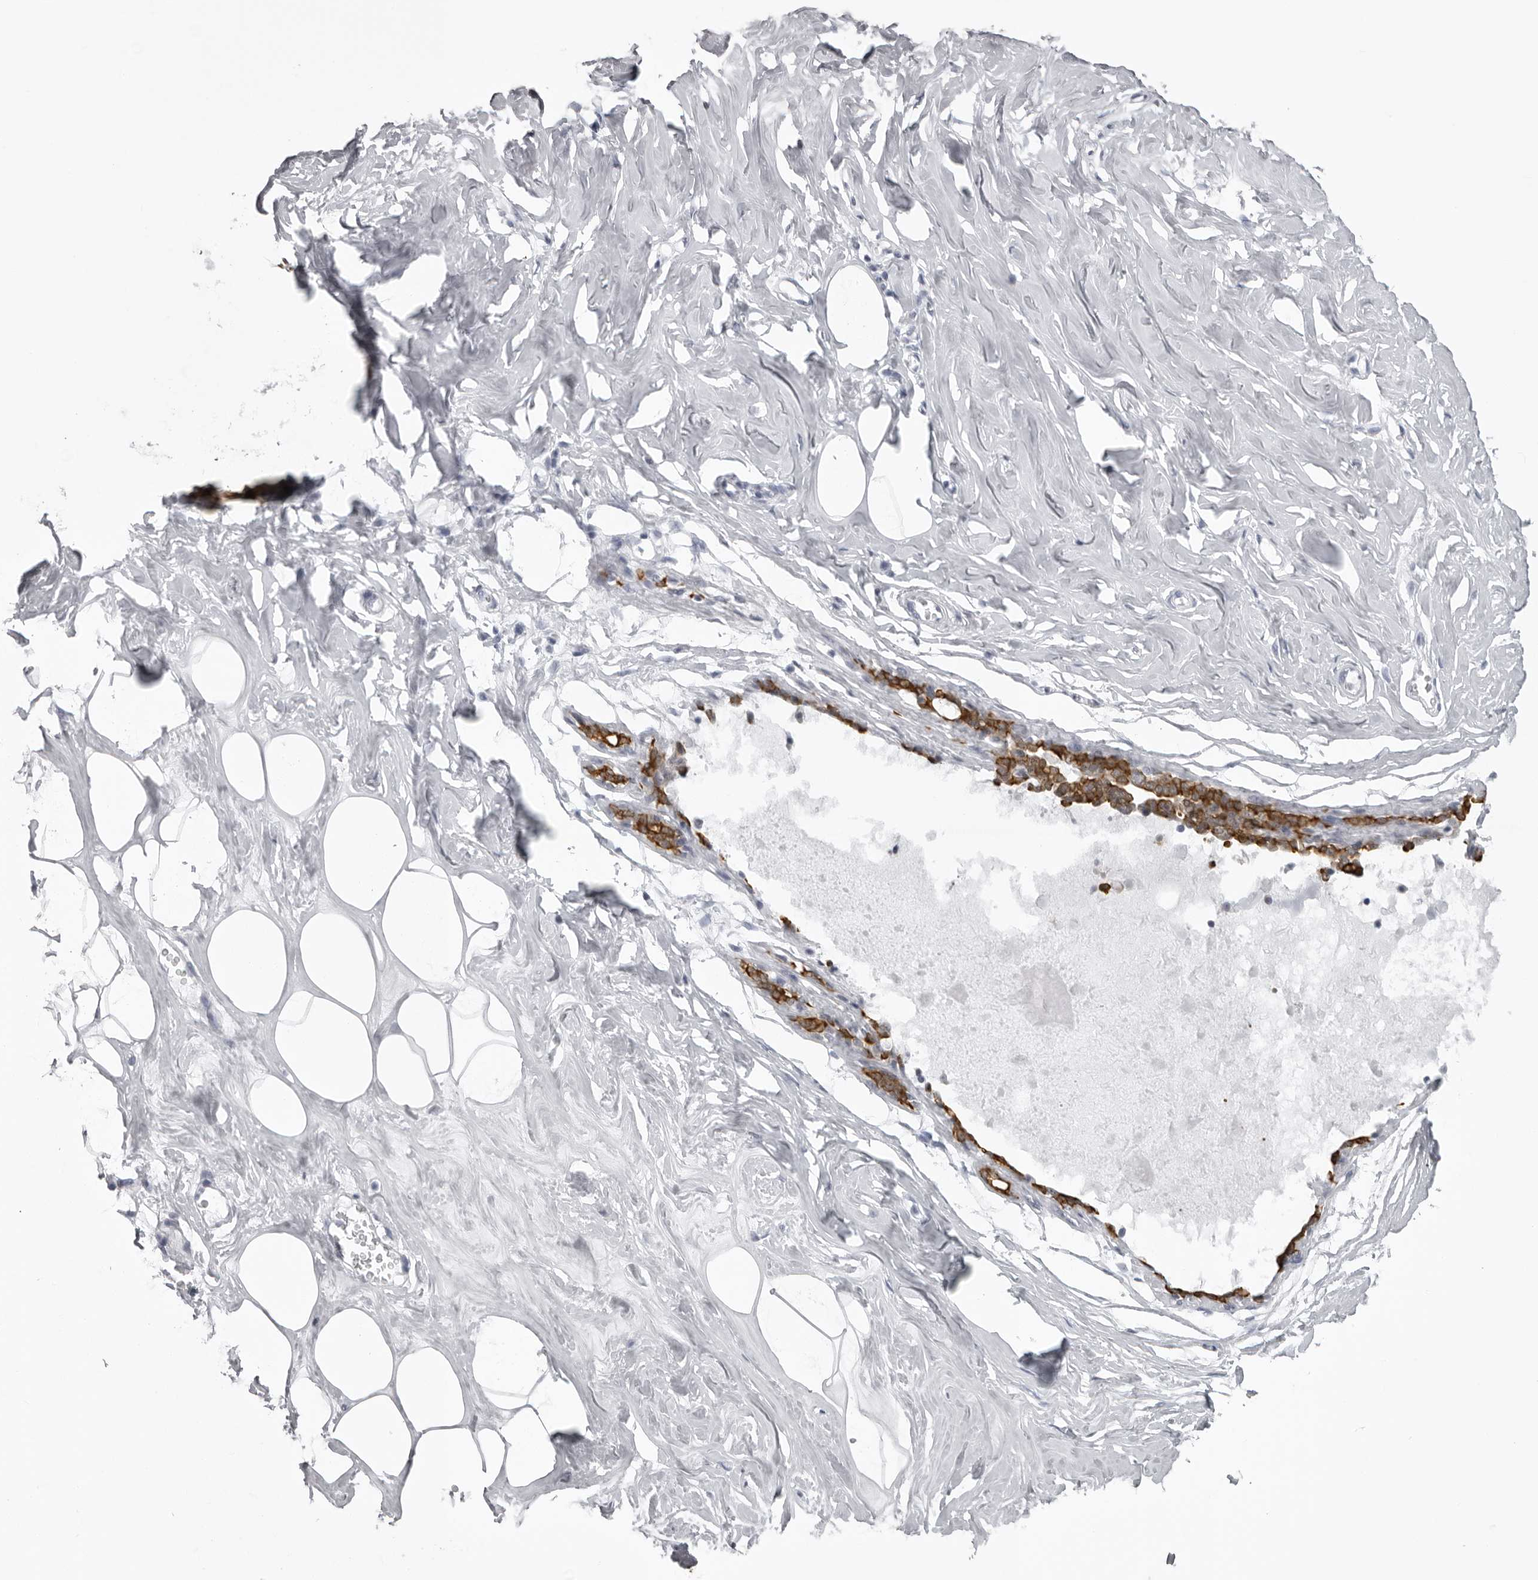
{"staining": {"intensity": "negative", "quantity": "none", "location": "none"}, "tissue": "adipose tissue", "cell_type": "Adipocytes", "image_type": "normal", "snomed": [{"axis": "morphology", "description": "Normal tissue, NOS"}, {"axis": "morphology", "description": "Fibrosis, NOS"}, {"axis": "topography", "description": "Breast"}, {"axis": "topography", "description": "Adipose tissue"}], "caption": "An image of adipose tissue stained for a protein reveals no brown staining in adipocytes.", "gene": "UROD", "patient": {"sex": "female", "age": 39}}